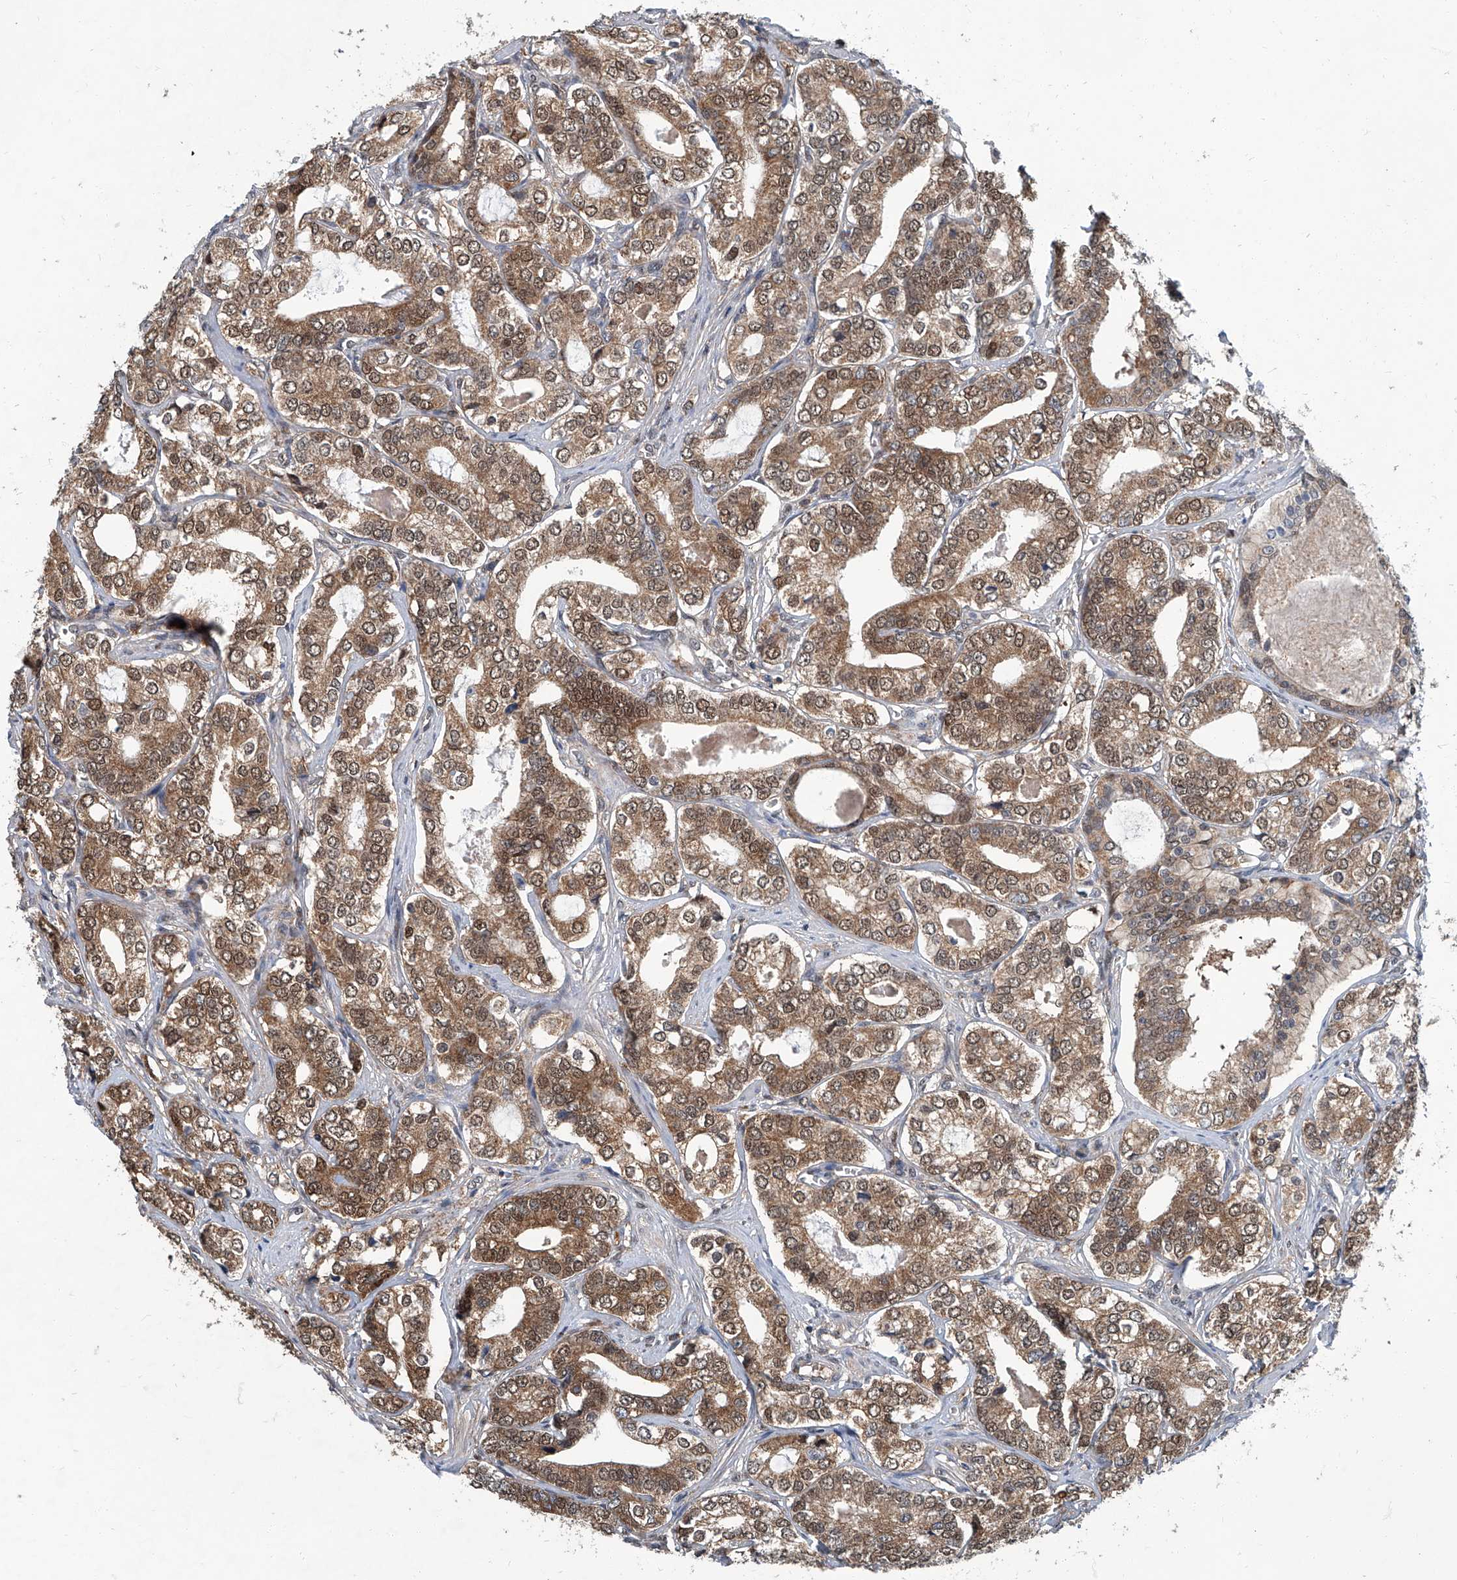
{"staining": {"intensity": "moderate", "quantity": ">75%", "location": "cytoplasmic/membranous,nuclear"}, "tissue": "prostate cancer", "cell_type": "Tumor cells", "image_type": "cancer", "snomed": [{"axis": "morphology", "description": "Adenocarcinoma, High grade"}, {"axis": "topography", "description": "Prostate"}], "caption": "Prostate cancer stained for a protein shows moderate cytoplasmic/membranous and nuclear positivity in tumor cells.", "gene": "CLK1", "patient": {"sex": "male", "age": 62}}